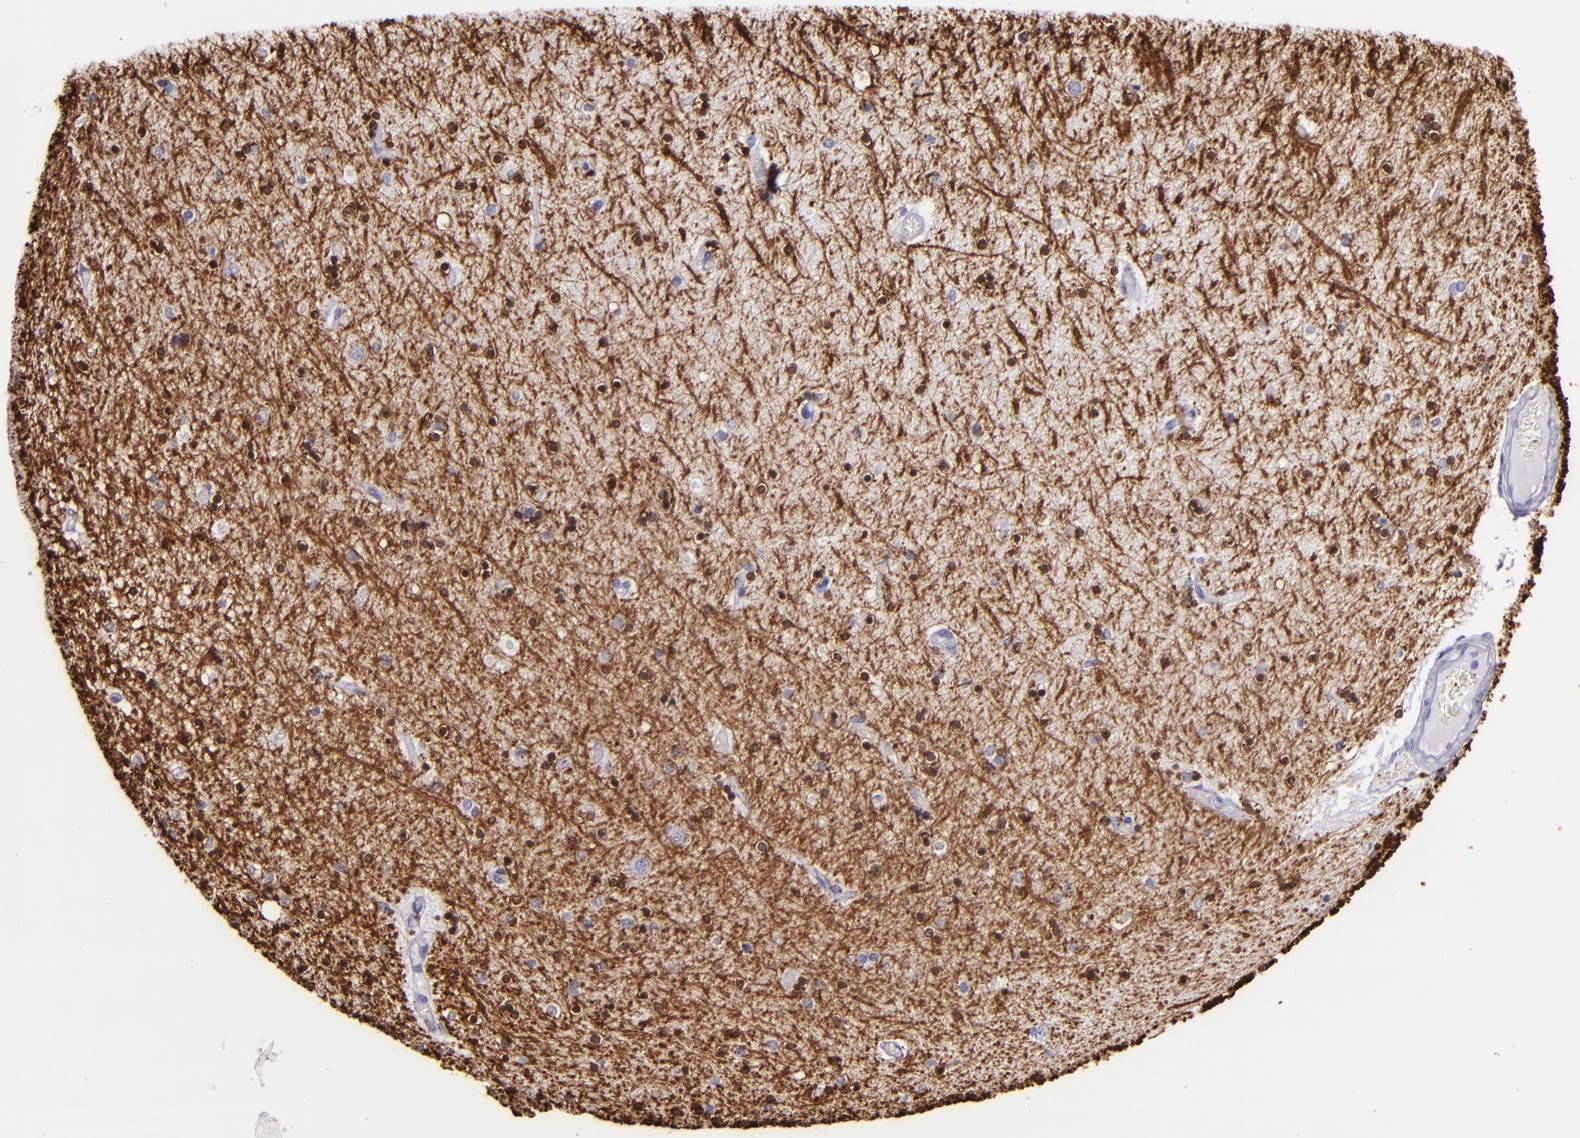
{"staining": {"intensity": "strong", "quantity": "25%-75%", "location": "cytoplasmic/membranous,nuclear"}, "tissue": "hippocampus", "cell_type": "Glial cells", "image_type": "normal", "snomed": [{"axis": "morphology", "description": "Normal tissue, NOS"}, {"axis": "topography", "description": "Hippocampus"}], "caption": "Protein staining demonstrates strong cytoplasmic/membranous,nuclear staining in about 25%-75% of glial cells in normal hippocampus.", "gene": "MBP", "patient": {"sex": "female", "age": 54}}